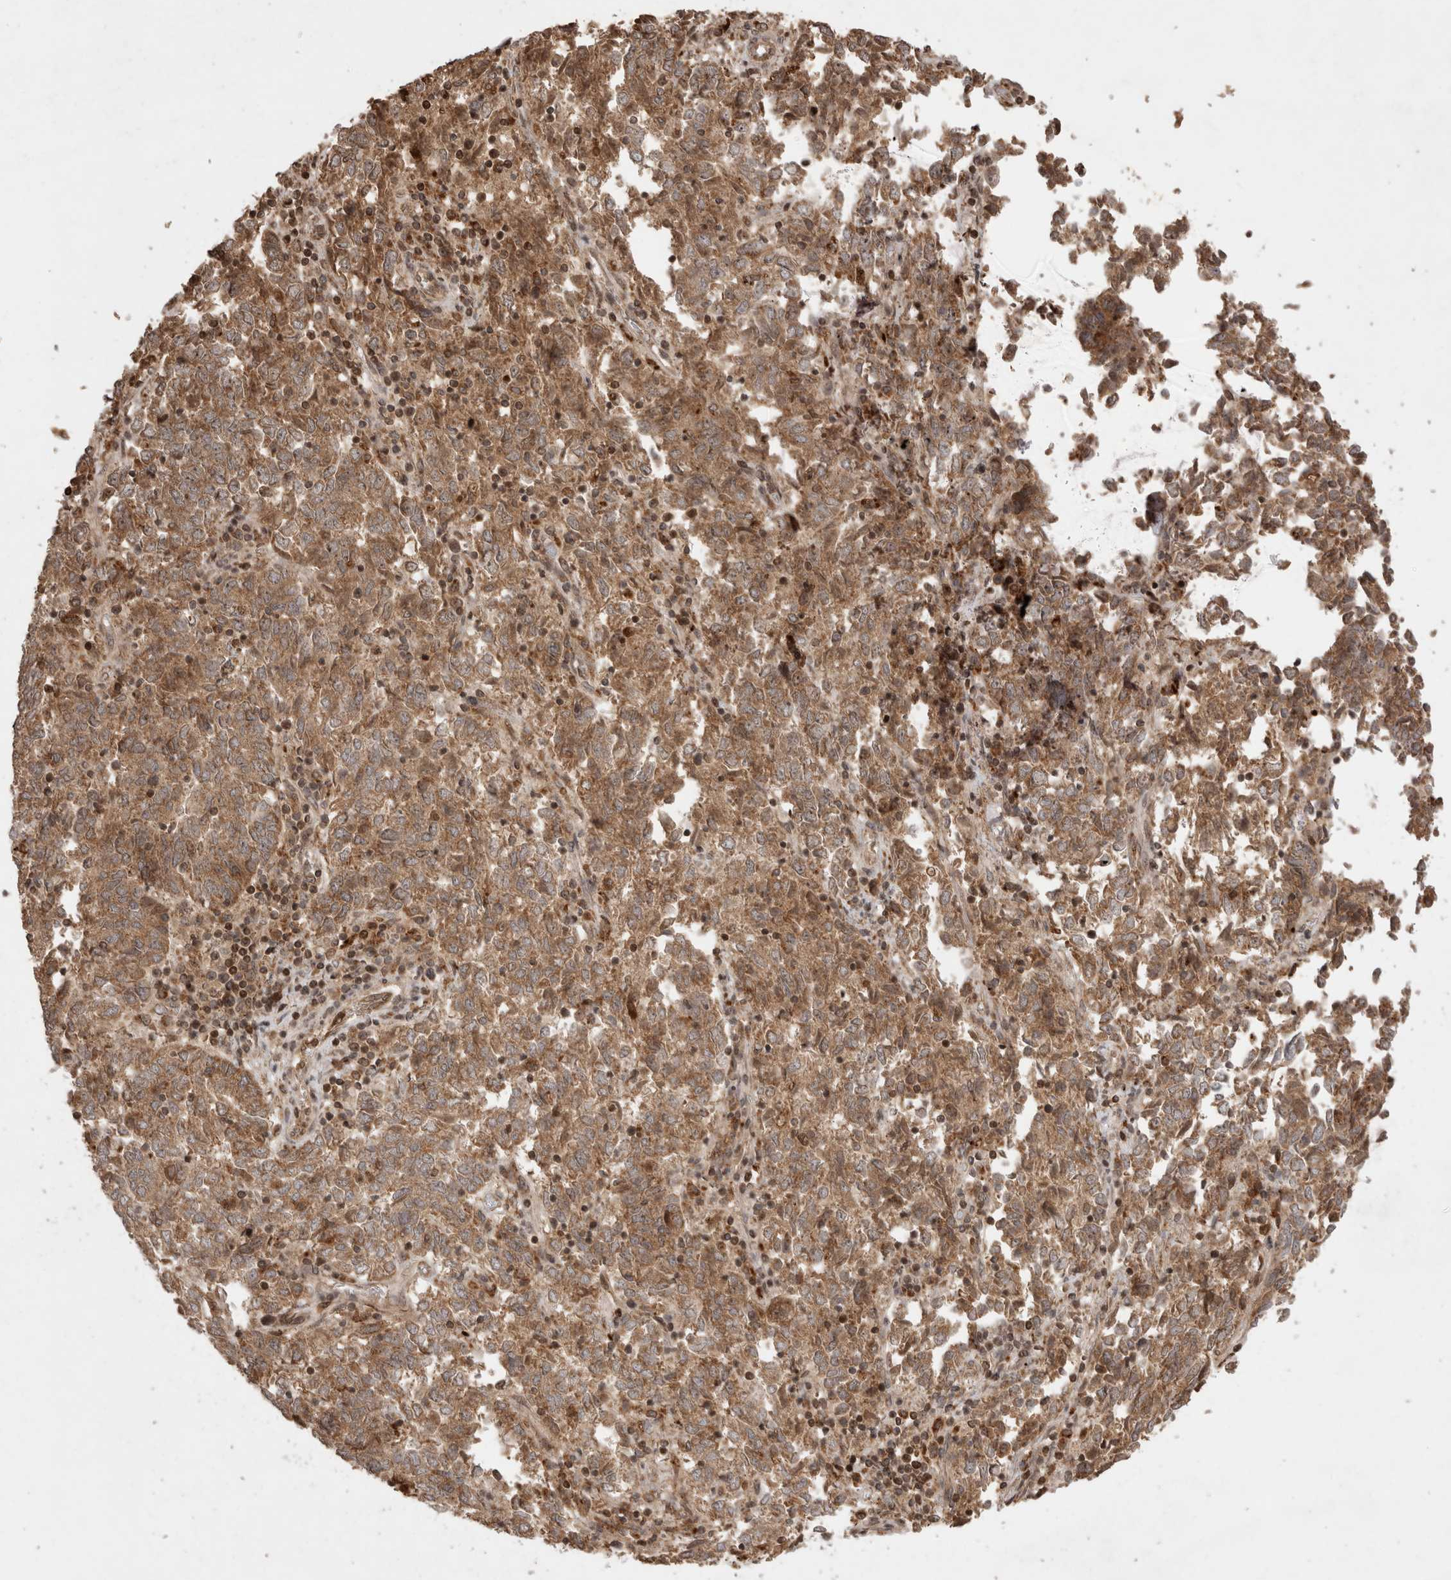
{"staining": {"intensity": "moderate", "quantity": ">75%", "location": "cytoplasmic/membranous"}, "tissue": "endometrial cancer", "cell_type": "Tumor cells", "image_type": "cancer", "snomed": [{"axis": "morphology", "description": "Adenocarcinoma, NOS"}, {"axis": "topography", "description": "Endometrium"}], "caption": "Moderate cytoplasmic/membranous expression is present in about >75% of tumor cells in endometrial adenocarcinoma. (brown staining indicates protein expression, while blue staining denotes nuclei).", "gene": "FAM221A", "patient": {"sex": "female", "age": 80}}